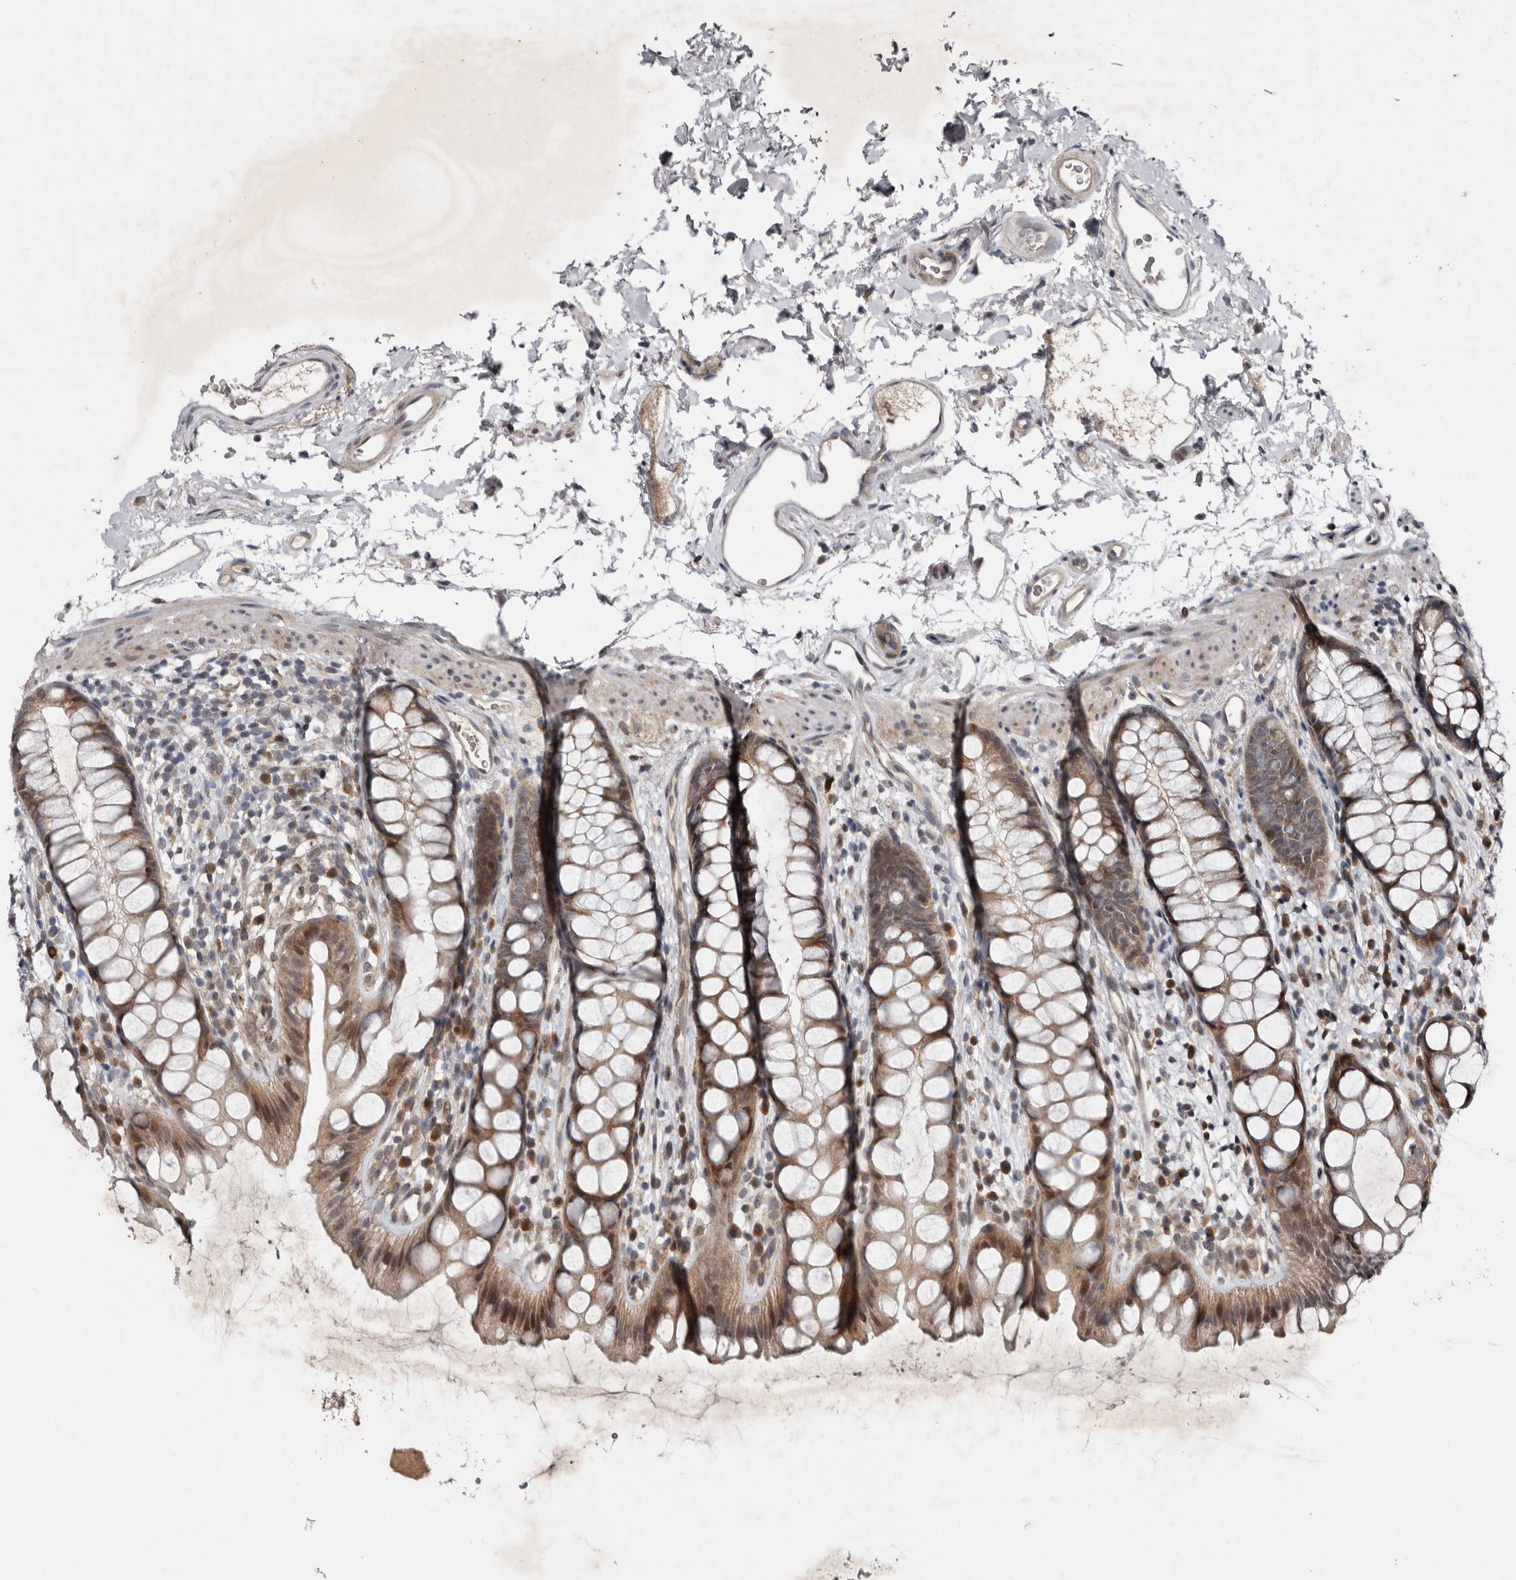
{"staining": {"intensity": "moderate", "quantity": ">75%", "location": "cytoplasmic/membranous,nuclear"}, "tissue": "rectum", "cell_type": "Glandular cells", "image_type": "normal", "snomed": [{"axis": "morphology", "description": "Normal tissue, NOS"}, {"axis": "topography", "description": "Rectum"}], "caption": "Immunohistochemistry (IHC) (DAB (3,3'-diaminobenzidine)) staining of normal rectum reveals moderate cytoplasmic/membranous,nuclear protein positivity in about >75% of glandular cells.", "gene": "CHML", "patient": {"sex": "female", "age": 65}}